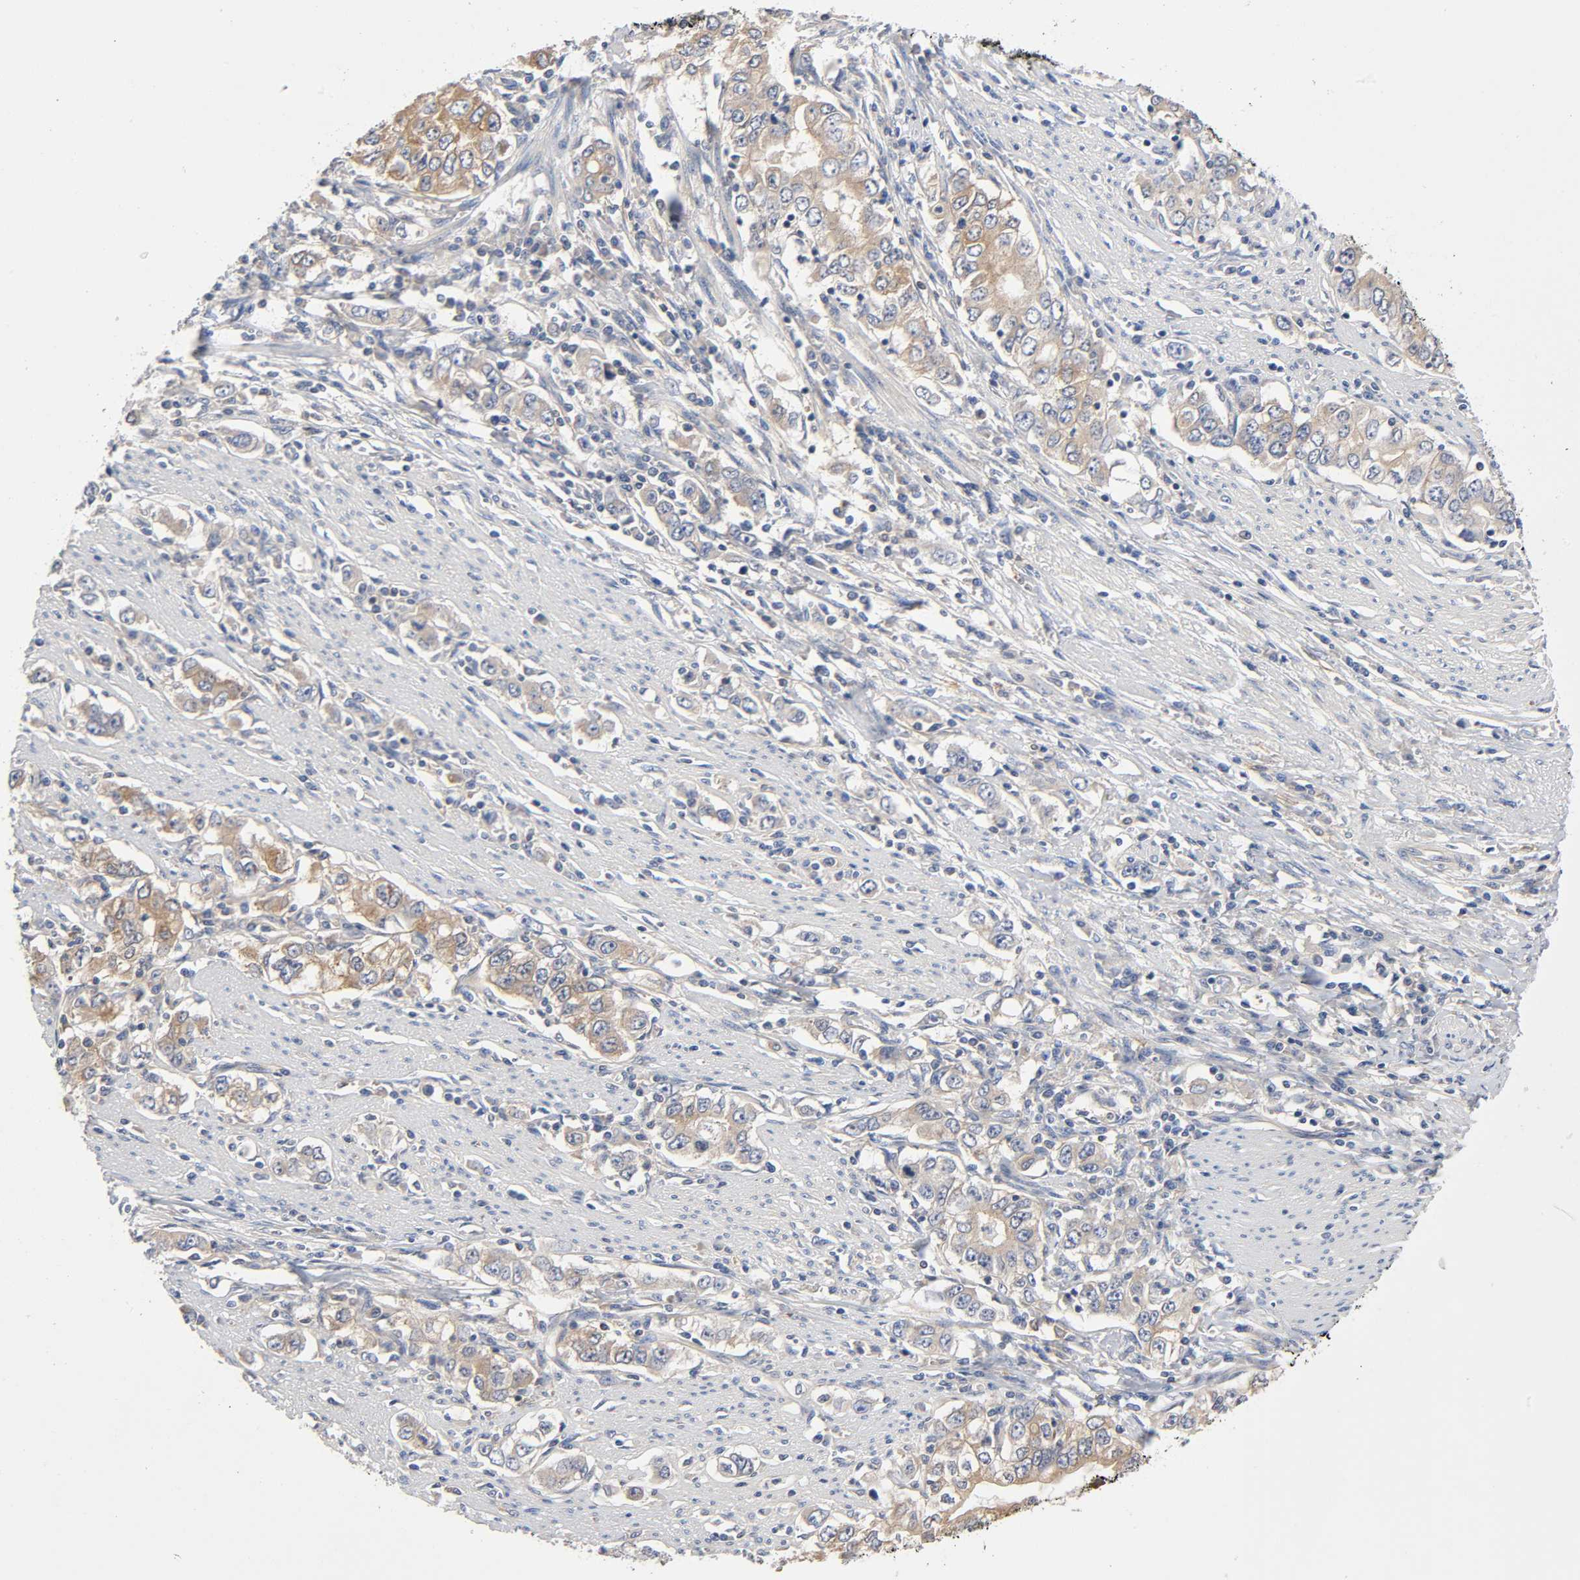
{"staining": {"intensity": "moderate", "quantity": ">75%", "location": "cytoplasmic/membranous"}, "tissue": "stomach cancer", "cell_type": "Tumor cells", "image_type": "cancer", "snomed": [{"axis": "morphology", "description": "Adenocarcinoma, NOS"}, {"axis": "topography", "description": "Stomach, lower"}], "caption": "Immunohistochemical staining of human stomach cancer reveals medium levels of moderate cytoplasmic/membranous staining in about >75% of tumor cells. The staining is performed using DAB (3,3'-diaminobenzidine) brown chromogen to label protein expression. The nuclei are counter-stained blue using hematoxylin.", "gene": "PRKAB1", "patient": {"sex": "female", "age": 72}}